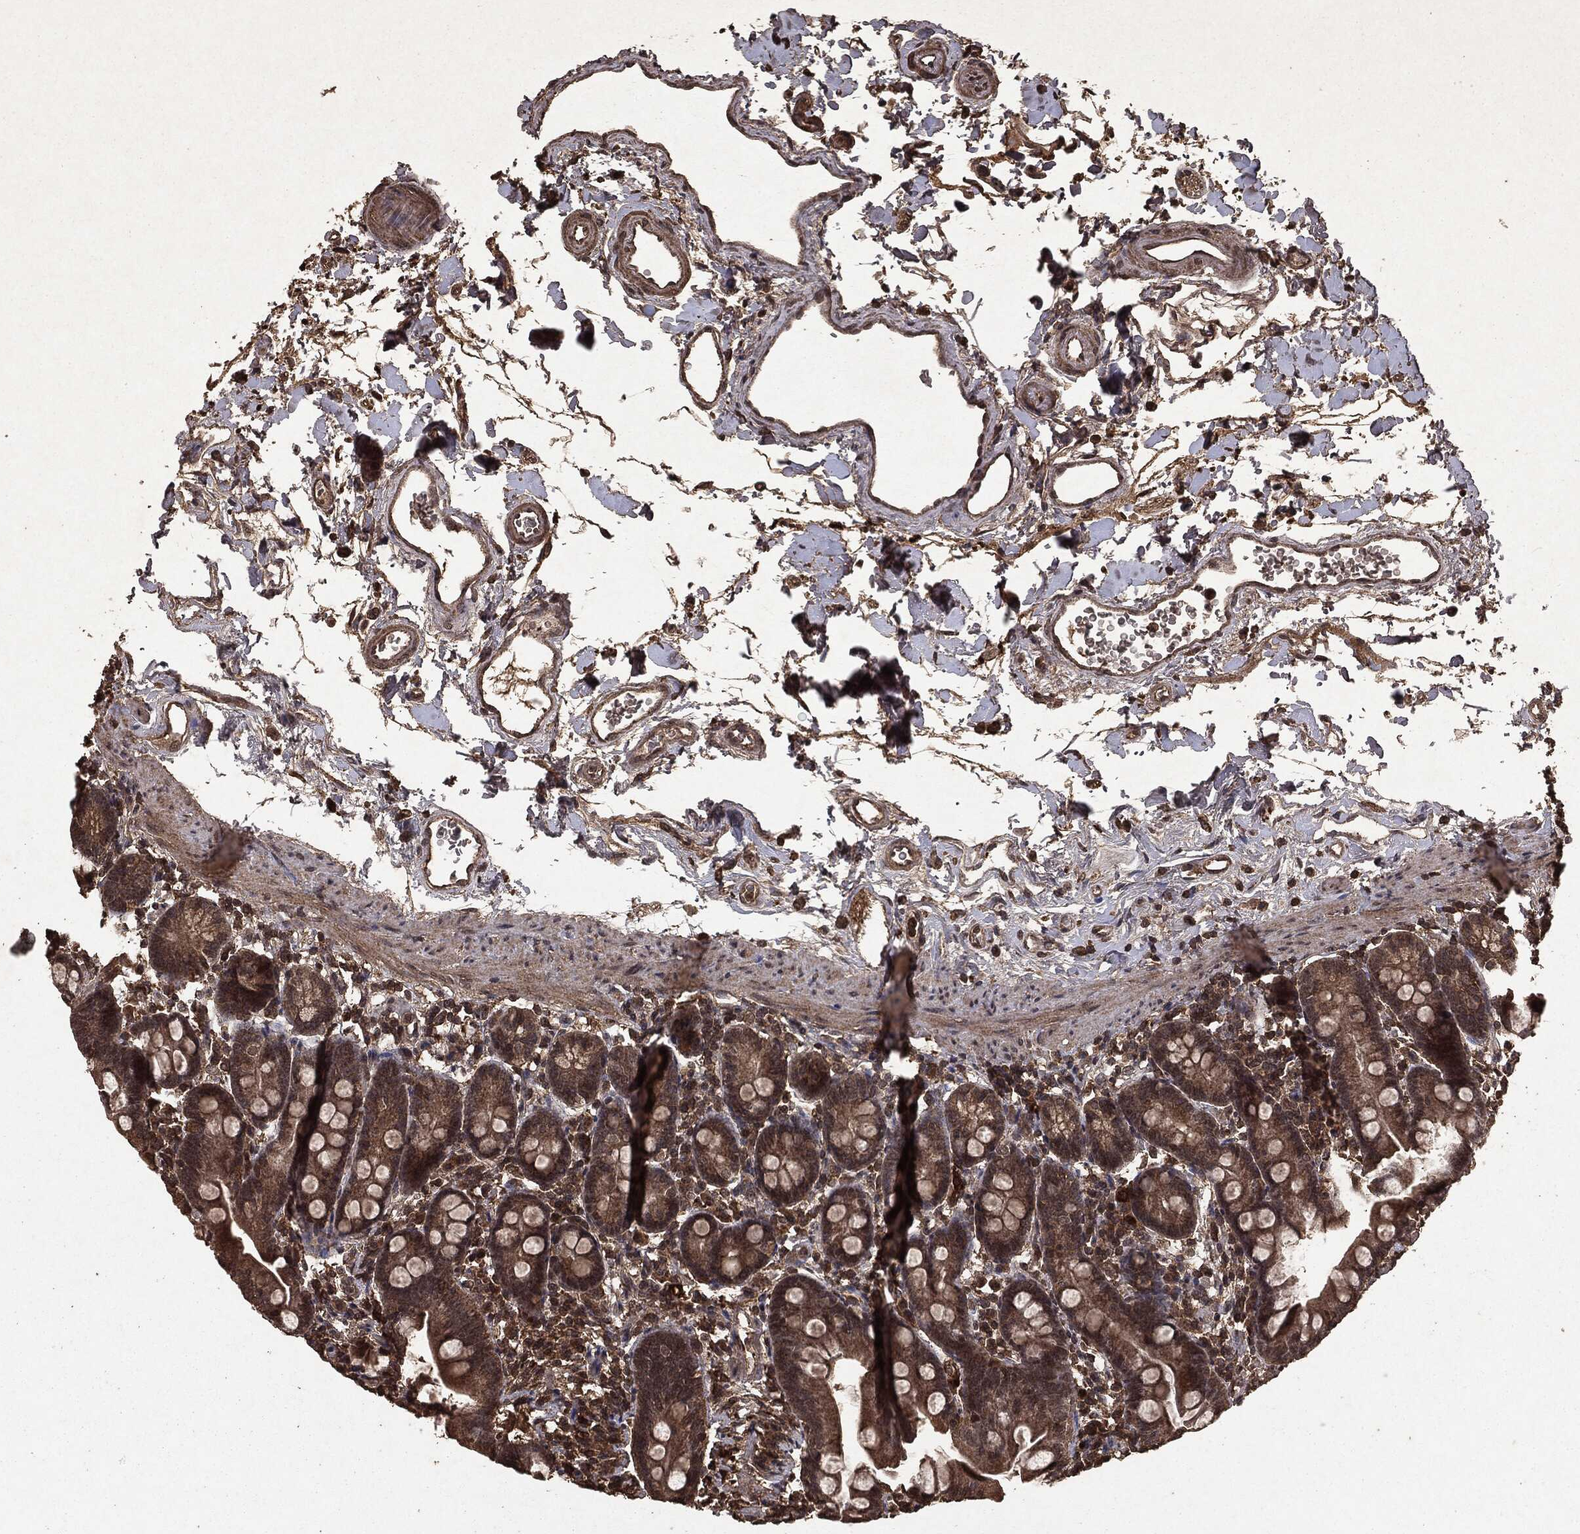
{"staining": {"intensity": "moderate", "quantity": ">75%", "location": "cytoplasmic/membranous"}, "tissue": "small intestine", "cell_type": "Glandular cells", "image_type": "normal", "snomed": [{"axis": "morphology", "description": "Normal tissue, NOS"}, {"axis": "topography", "description": "Small intestine"}], "caption": "This is a photomicrograph of immunohistochemistry (IHC) staining of unremarkable small intestine, which shows moderate expression in the cytoplasmic/membranous of glandular cells.", "gene": "NME1", "patient": {"sex": "female", "age": 44}}